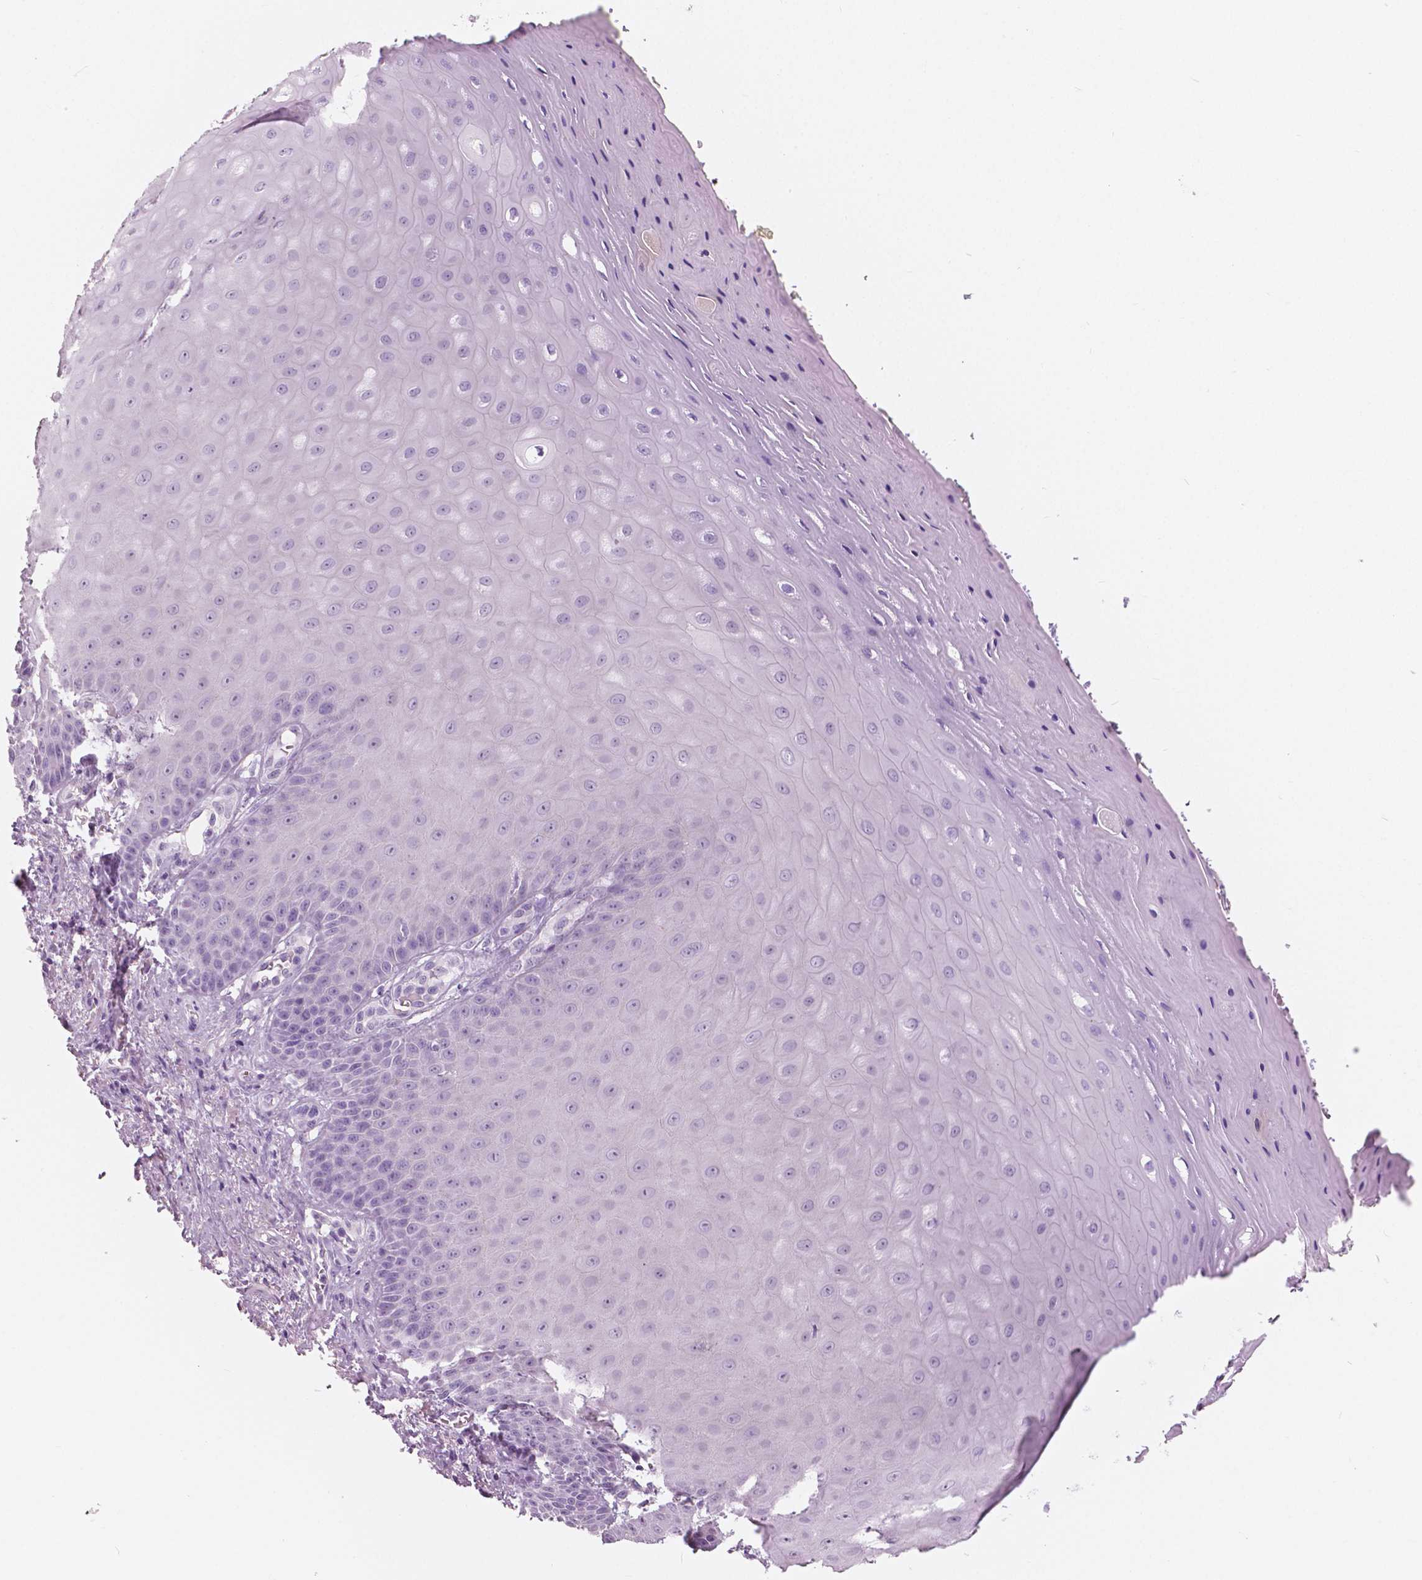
{"staining": {"intensity": "negative", "quantity": "none", "location": "none"}, "tissue": "vagina", "cell_type": "Squamous epithelial cells", "image_type": "normal", "snomed": [{"axis": "morphology", "description": "Normal tissue, NOS"}, {"axis": "topography", "description": "Vagina"}], "caption": "The photomicrograph demonstrates no staining of squamous epithelial cells in benign vagina.", "gene": "A4GNT", "patient": {"sex": "female", "age": 83}}